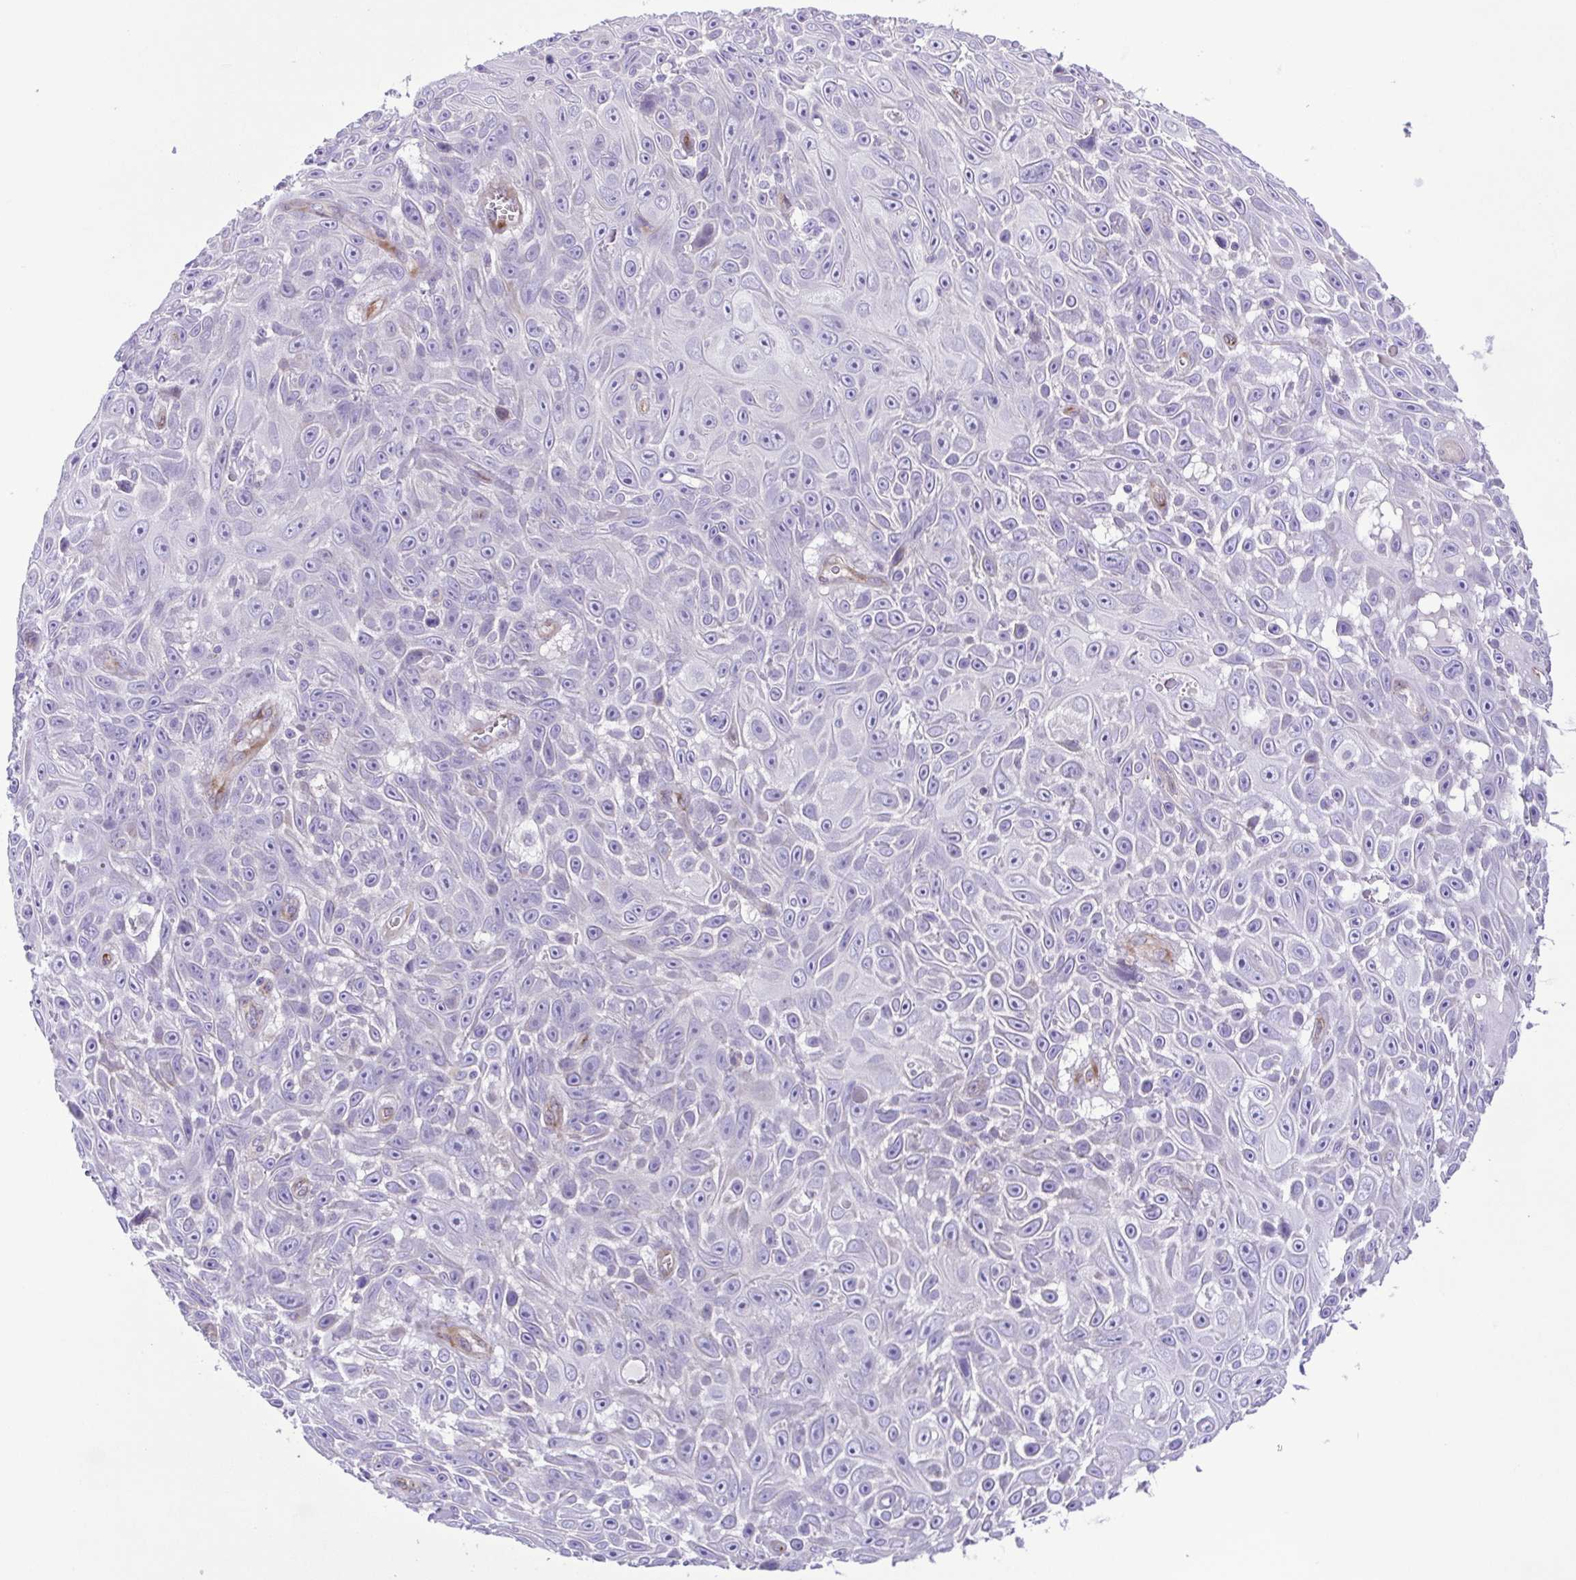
{"staining": {"intensity": "negative", "quantity": "none", "location": "none"}, "tissue": "skin cancer", "cell_type": "Tumor cells", "image_type": "cancer", "snomed": [{"axis": "morphology", "description": "Squamous cell carcinoma, NOS"}, {"axis": "topography", "description": "Skin"}], "caption": "Squamous cell carcinoma (skin) was stained to show a protein in brown. There is no significant positivity in tumor cells.", "gene": "FLT1", "patient": {"sex": "male", "age": 82}}